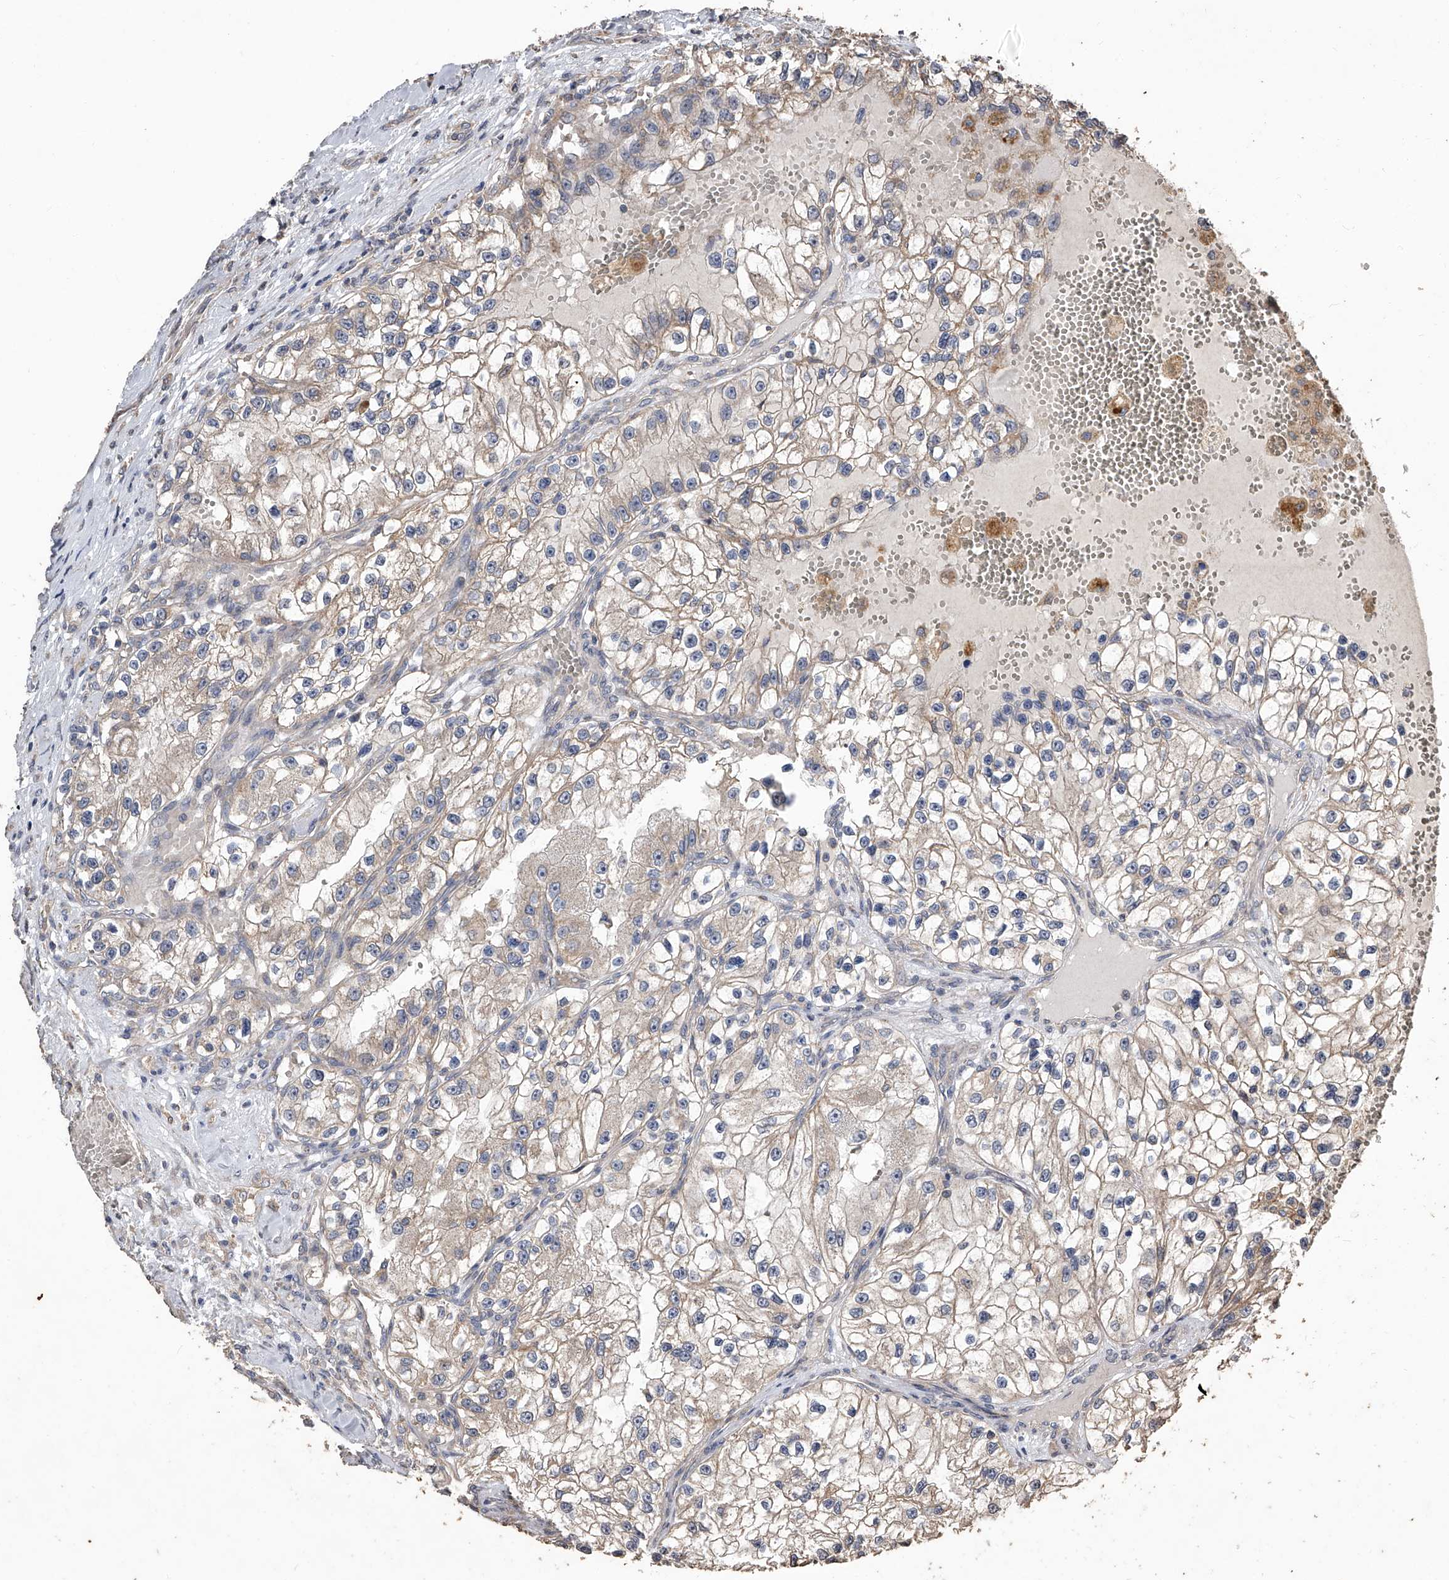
{"staining": {"intensity": "weak", "quantity": ">75%", "location": "cytoplasmic/membranous"}, "tissue": "renal cancer", "cell_type": "Tumor cells", "image_type": "cancer", "snomed": [{"axis": "morphology", "description": "Adenocarcinoma, NOS"}, {"axis": "topography", "description": "Kidney"}], "caption": "Renal adenocarcinoma stained for a protein shows weak cytoplasmic/membranous positivity in tumor cells.", "gene": "LTV1", "patient": {"sex": "female", "age": 57}}